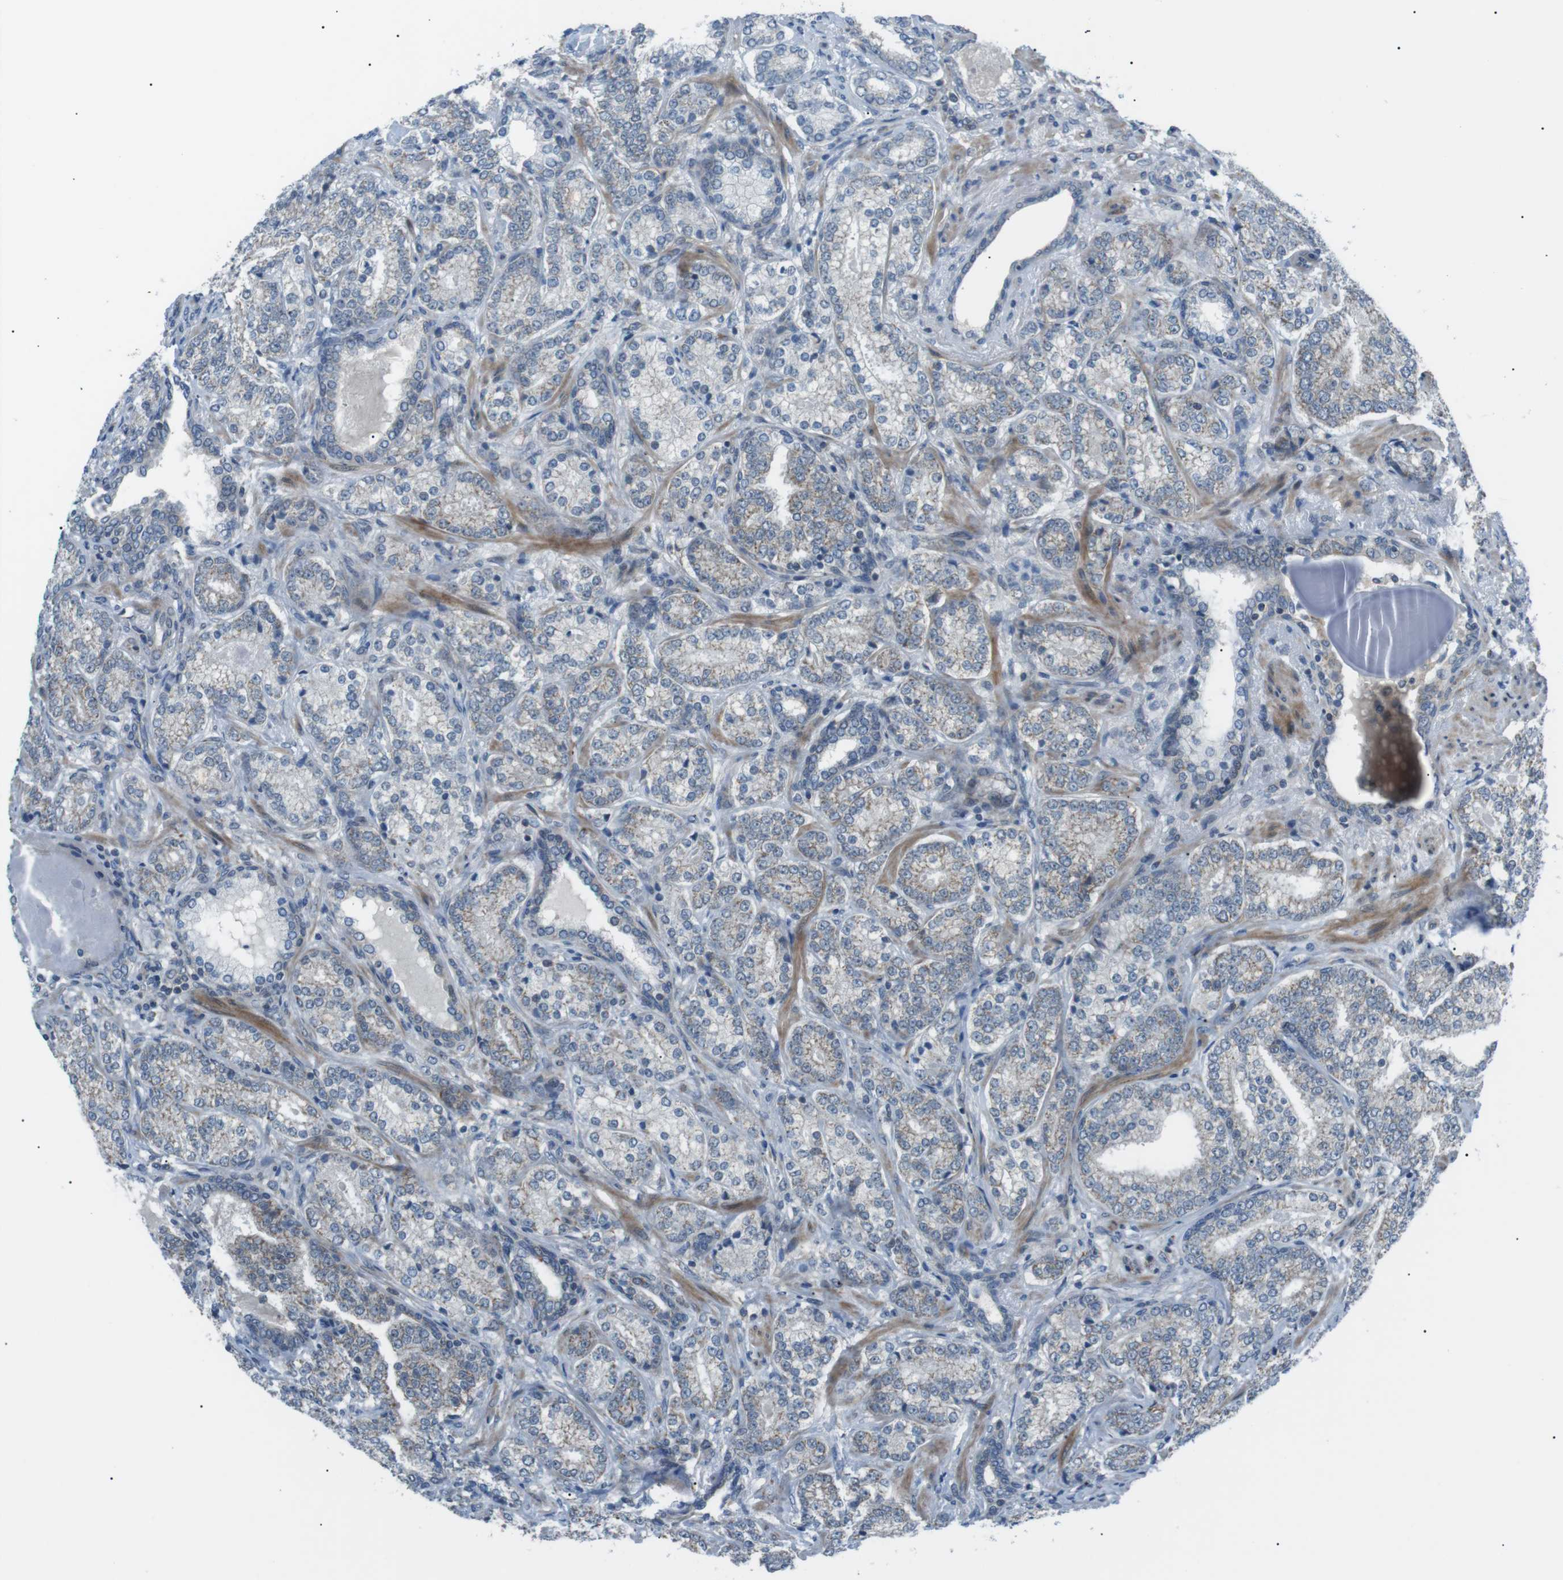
{"staining": {"intensity": "moderate", "quantity": "25%-75%", "location": "cytoplasmic/membranous"}, "tissue": "prostate cancer", "cell_type": "Tumor cells", "image_type": "cancer", "snomed": [{"axis": "morphology", "description": "Adenocarcinoma, High grade"}, {"axis": "topography", "description": "Prostate"}], "caption": "Protein expression analysis of human high-grade adenocarcinoma (prostate) reveals moderate cytoplasmic/membranous expression in about 25%-75% of tumor cells.", "gene": "ARID5B", "patient": {"sex": "male", "age": 61}}